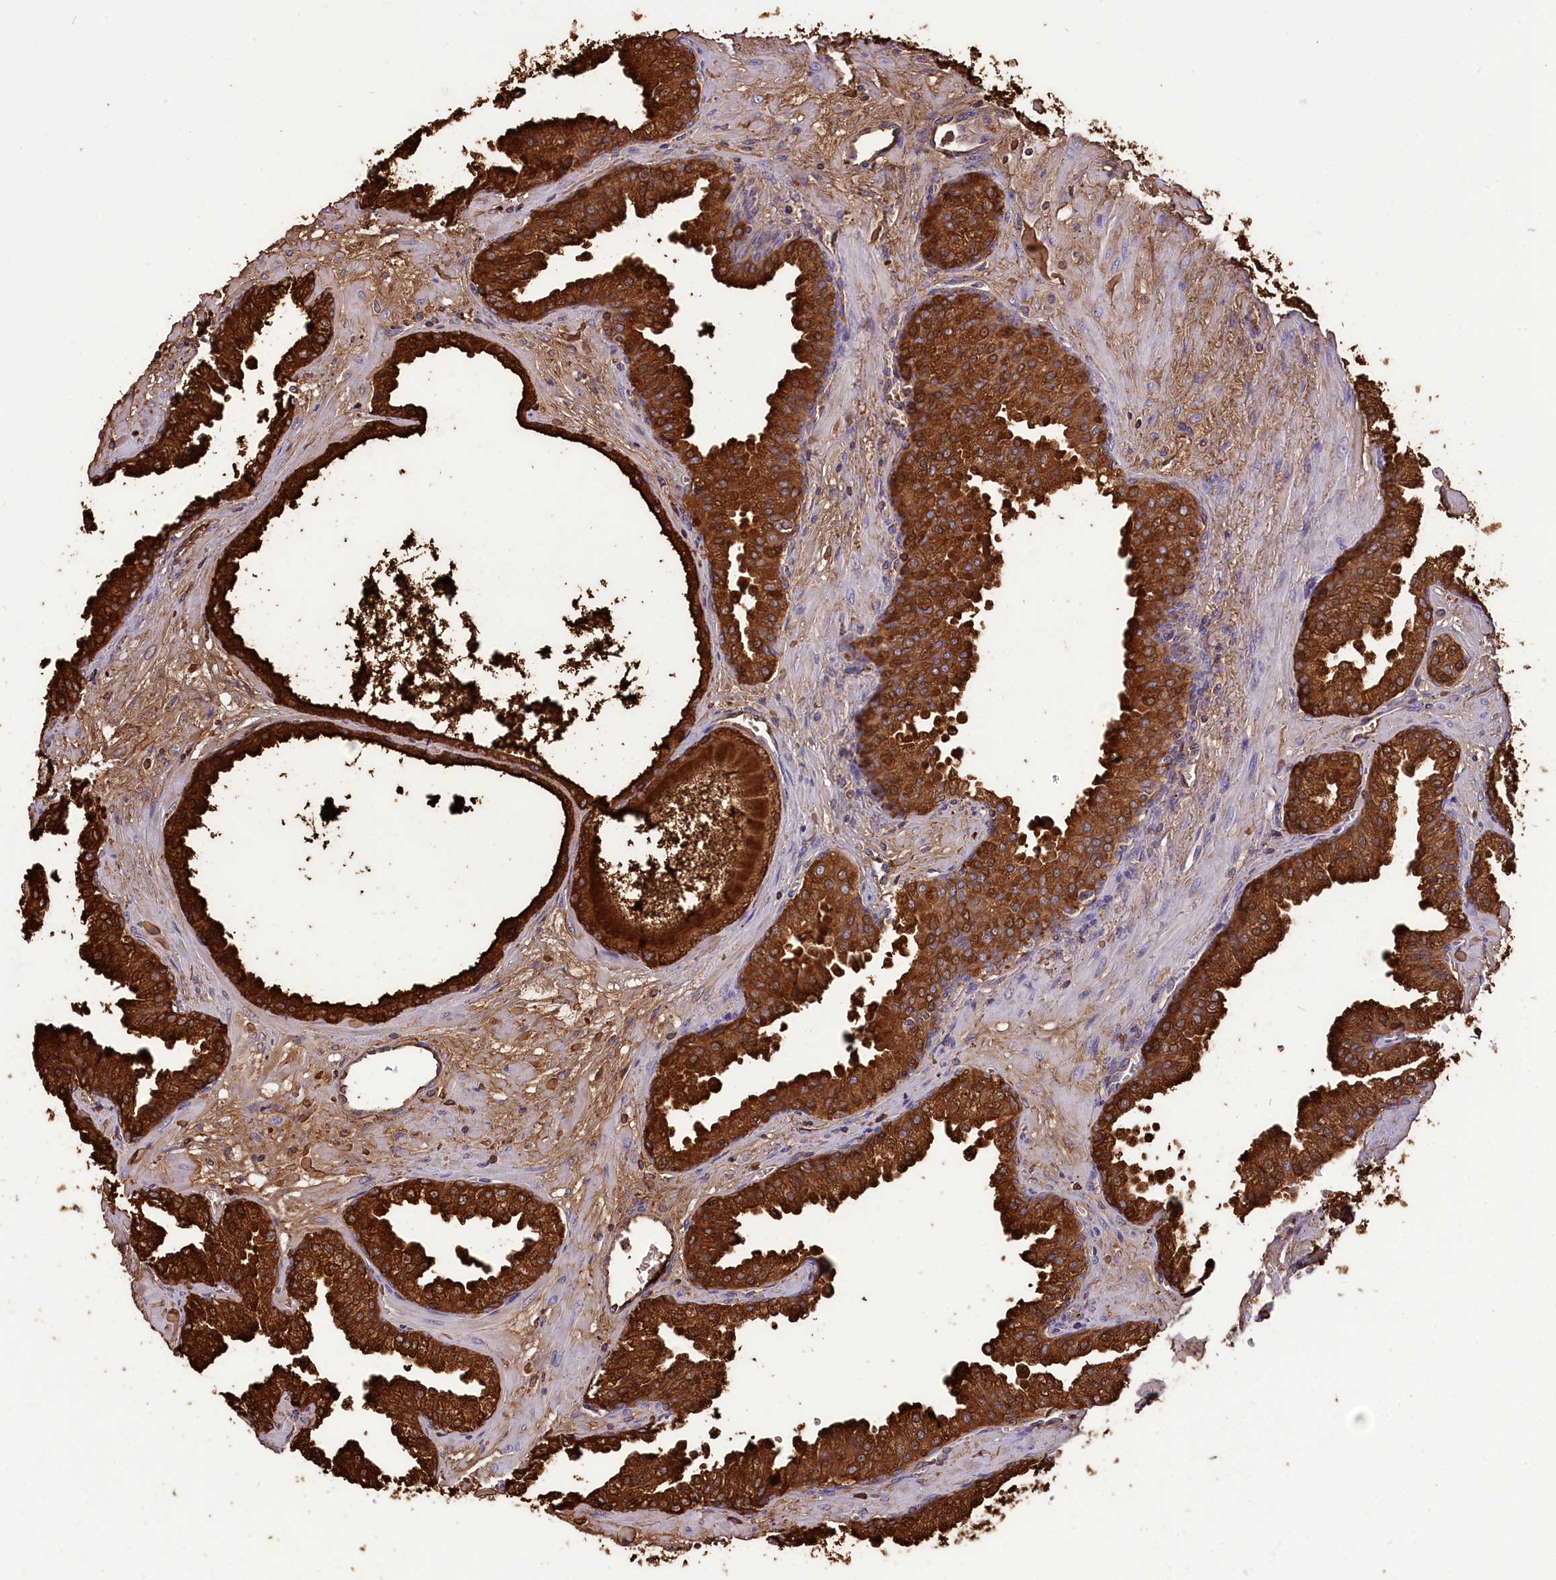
{"staining": {"intensity": "strong", "quantity": ">75%", "location": "cytoplasmic/membranous"}, "tissue": "prostate cancer", "cell_type": "Tumor cells", "image_type": "cancer", "snomed": [{"axis": "morphology", "description": "Adenocarcinoma, Low grade"}, {"axis": "topography", "description": "Prostate"}], "caption": "DAB immunohistochemical staining of human prostate adenocarcinoma (low-grade) demonstrates strong cytoplasmic/membranous protein positivity in approximately >75% of tumor cells. The staining was performed using DAB (3,3'-diaminobenzidine), with brown indicating positive protein expression. Nuclei are stained blue with hematoxylin.", "gene": "DCAF16", "patient": {"sex": "male", "age": 67}}